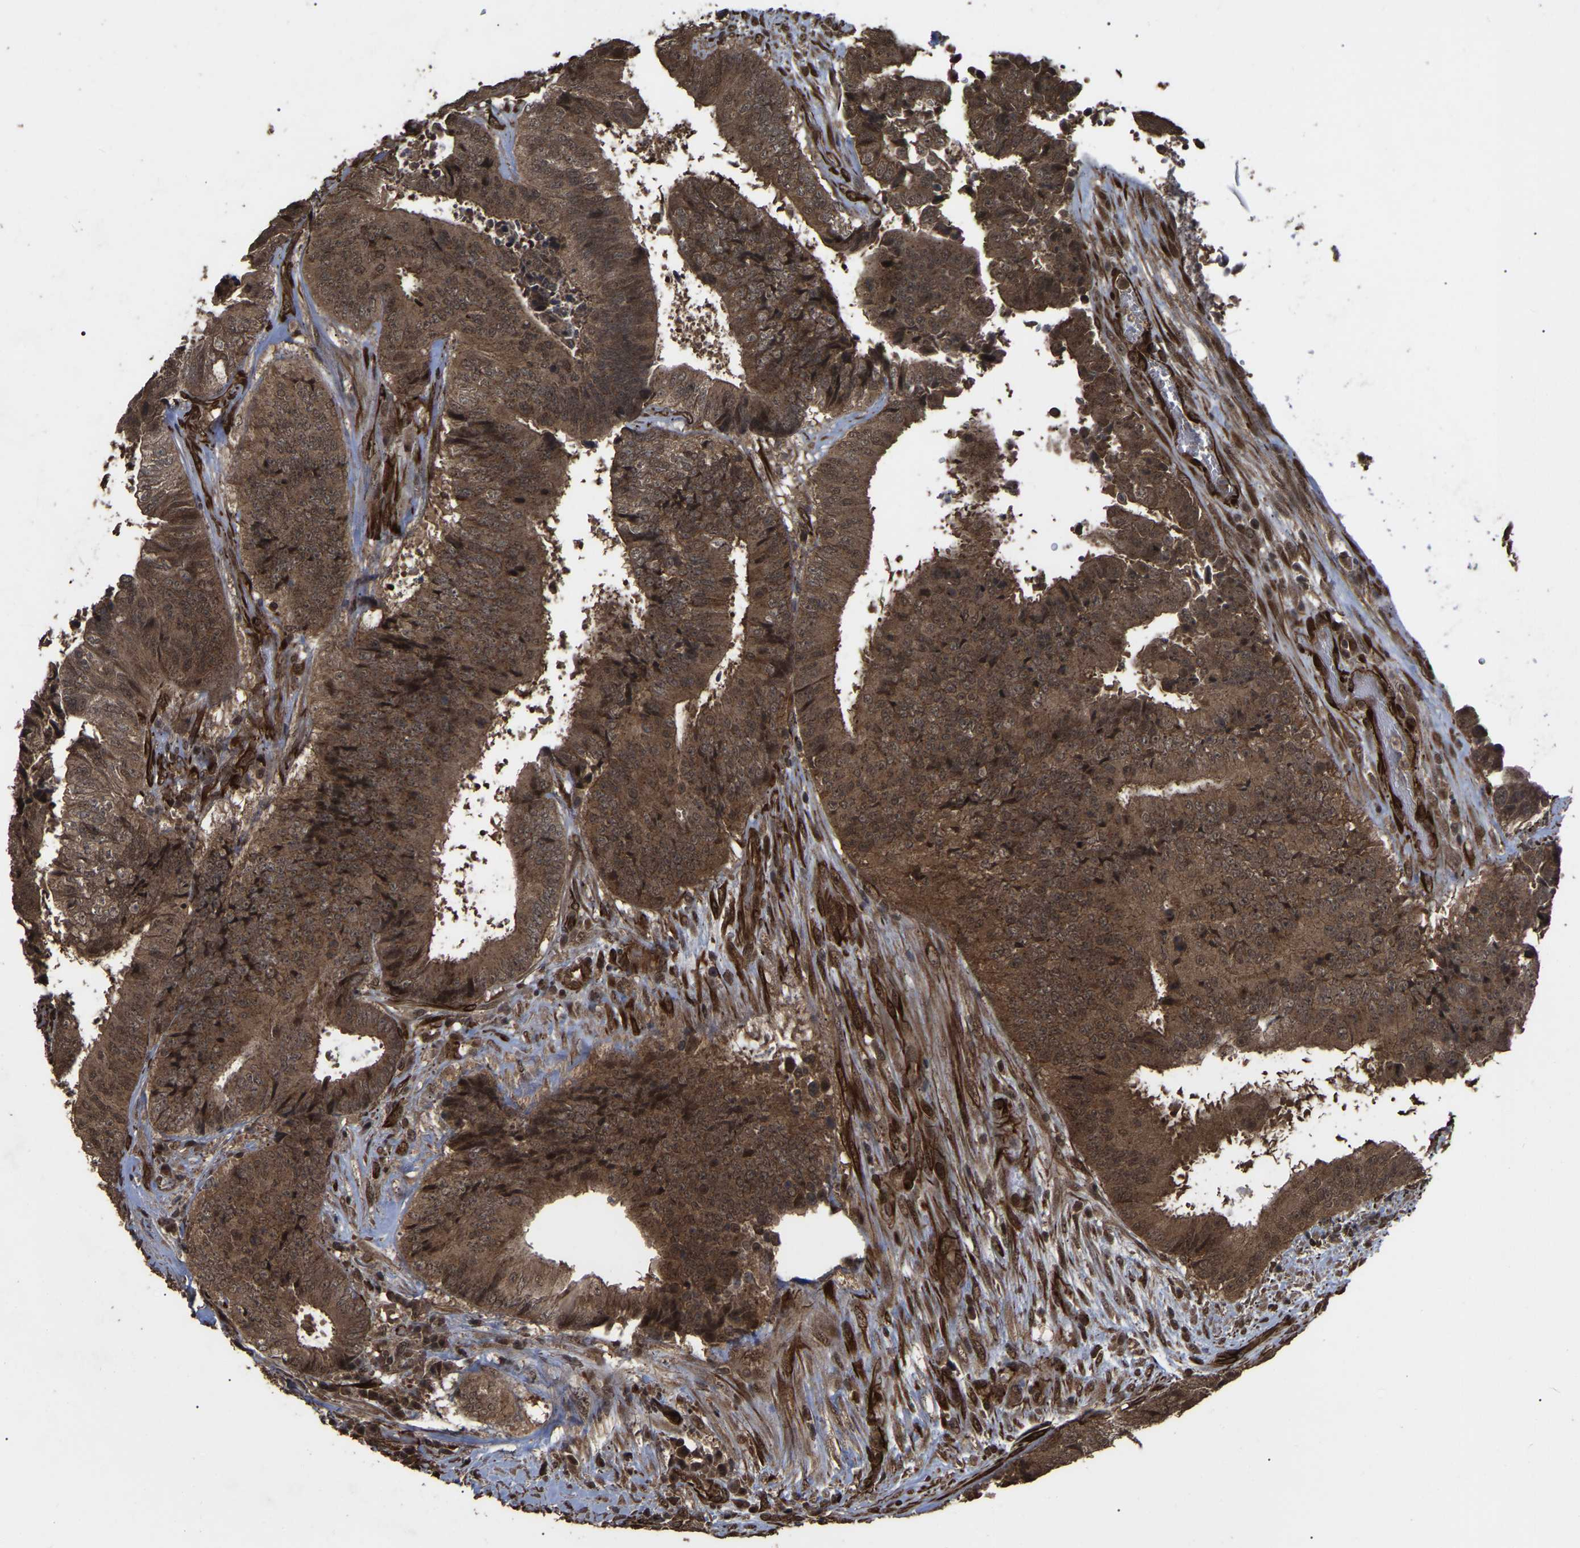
{"staining": {"intensity": "moderate", "quantity": ">75%", "location": "cytoplasmic/membranous,nuclear"}, "tissue": "colorectal cancer", "cell_type": "Tumor cells", "image_type": "cancer", "snomed": [{"axis": "morphology", "description": "Adenocarcinoma, NOS"}, {"axis": "topography", "description": "Rectum"}], "caption": "A high-resolution image shows IHC staining of colorectal adenocarcinoma, which demonstrates moderate cytoplasmic/membranous and nuclear staining in approximately >75% of tumor cells.", "gene": "FAM161B", "patient": {"sex": "male", "age": 72}}